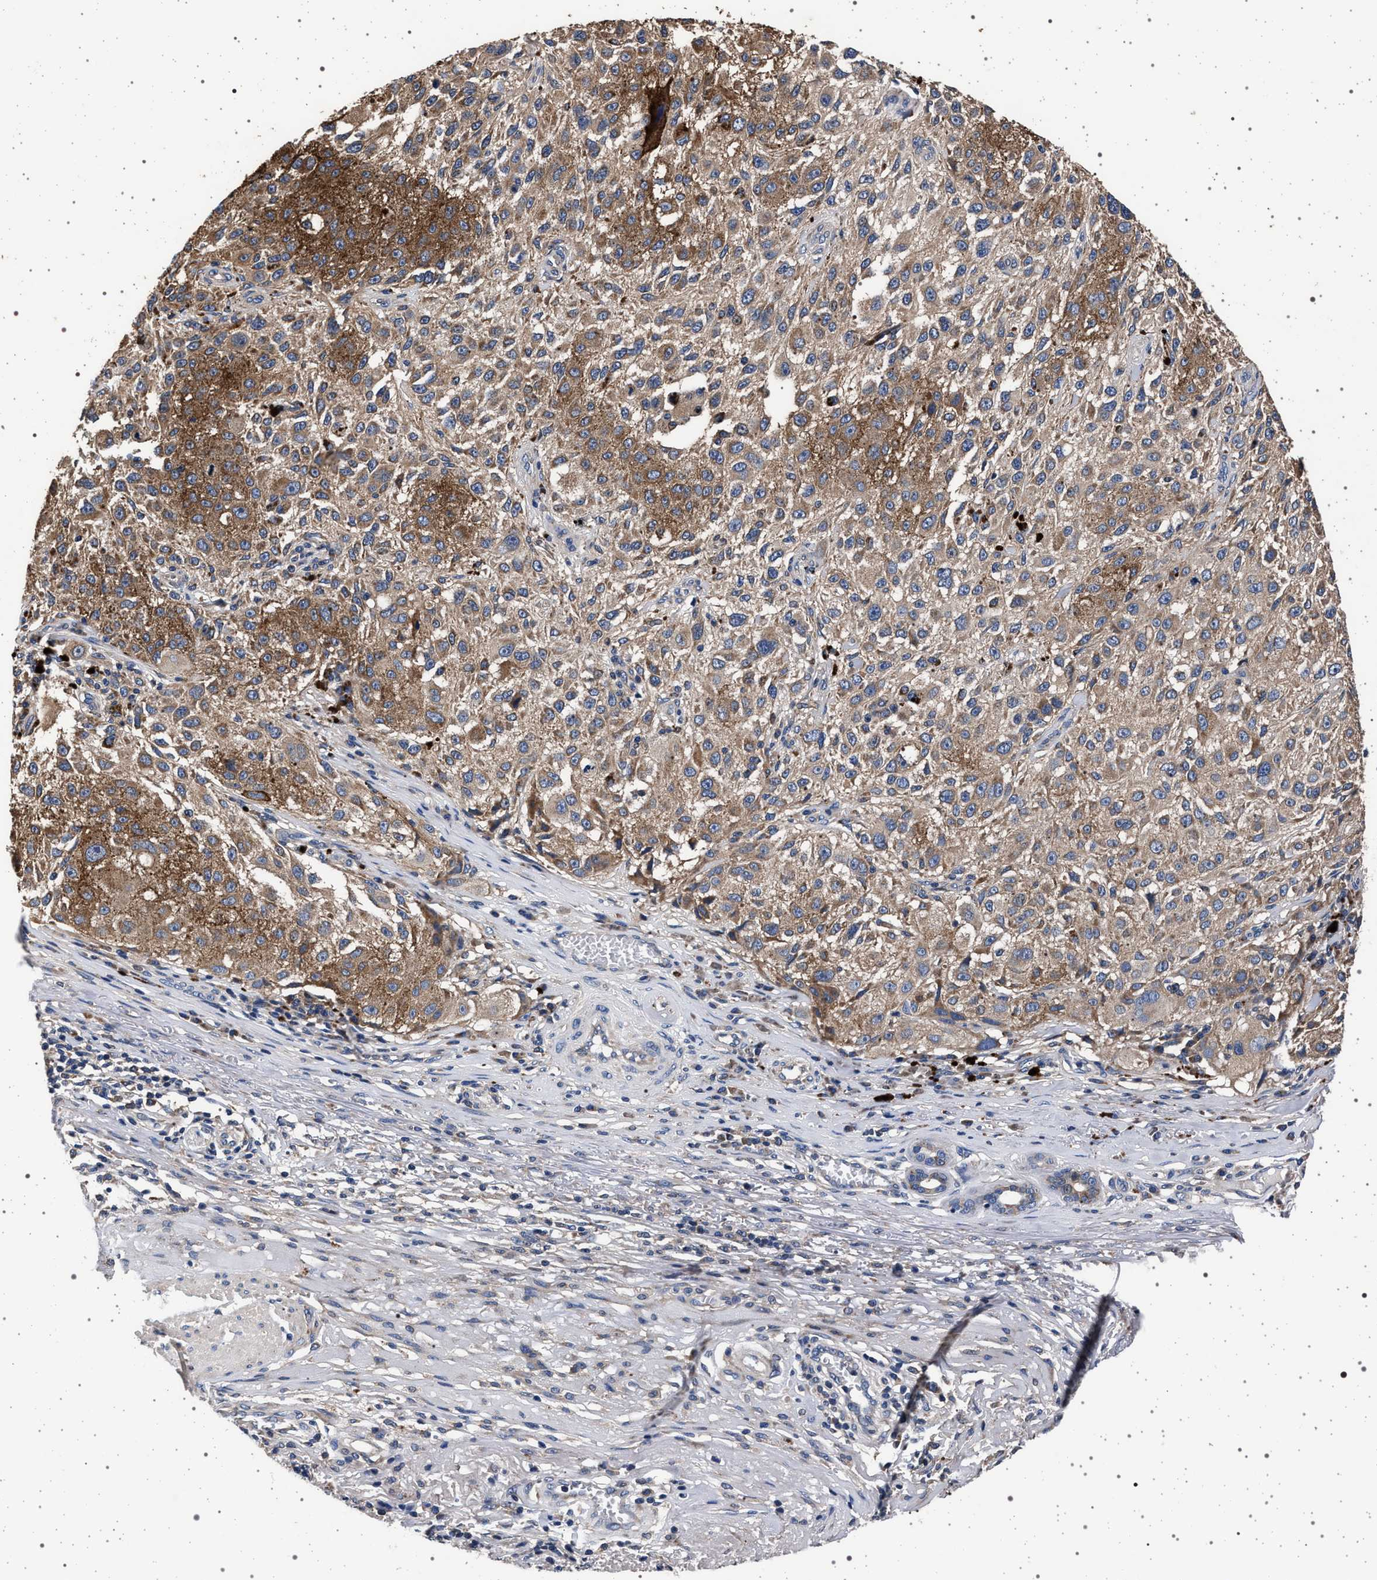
{"staining": {"intensity": "moderate", "quantity": ">75%", "location": "cytoplasmic/membranous"}, "tissue": "melanoma", "cell_type": "Tumor cells", "image_type": "cancer", "snomed": [{"axis": "morphology", "description": "Necrosis, NOS"}, {"axis": "morphology", "description": "Malignant melanoma, NOS"}, {"axis": "topography", "description": "Skin"}], "caption": "Immunohistochemical staining of malignant melanoma demonstrates medium levels of moderate cytoplasmic/membranous expression in about >75% of tumor cells.", "gene": "MAP3K2", "patient": {"sex": "female", "age": 87}}